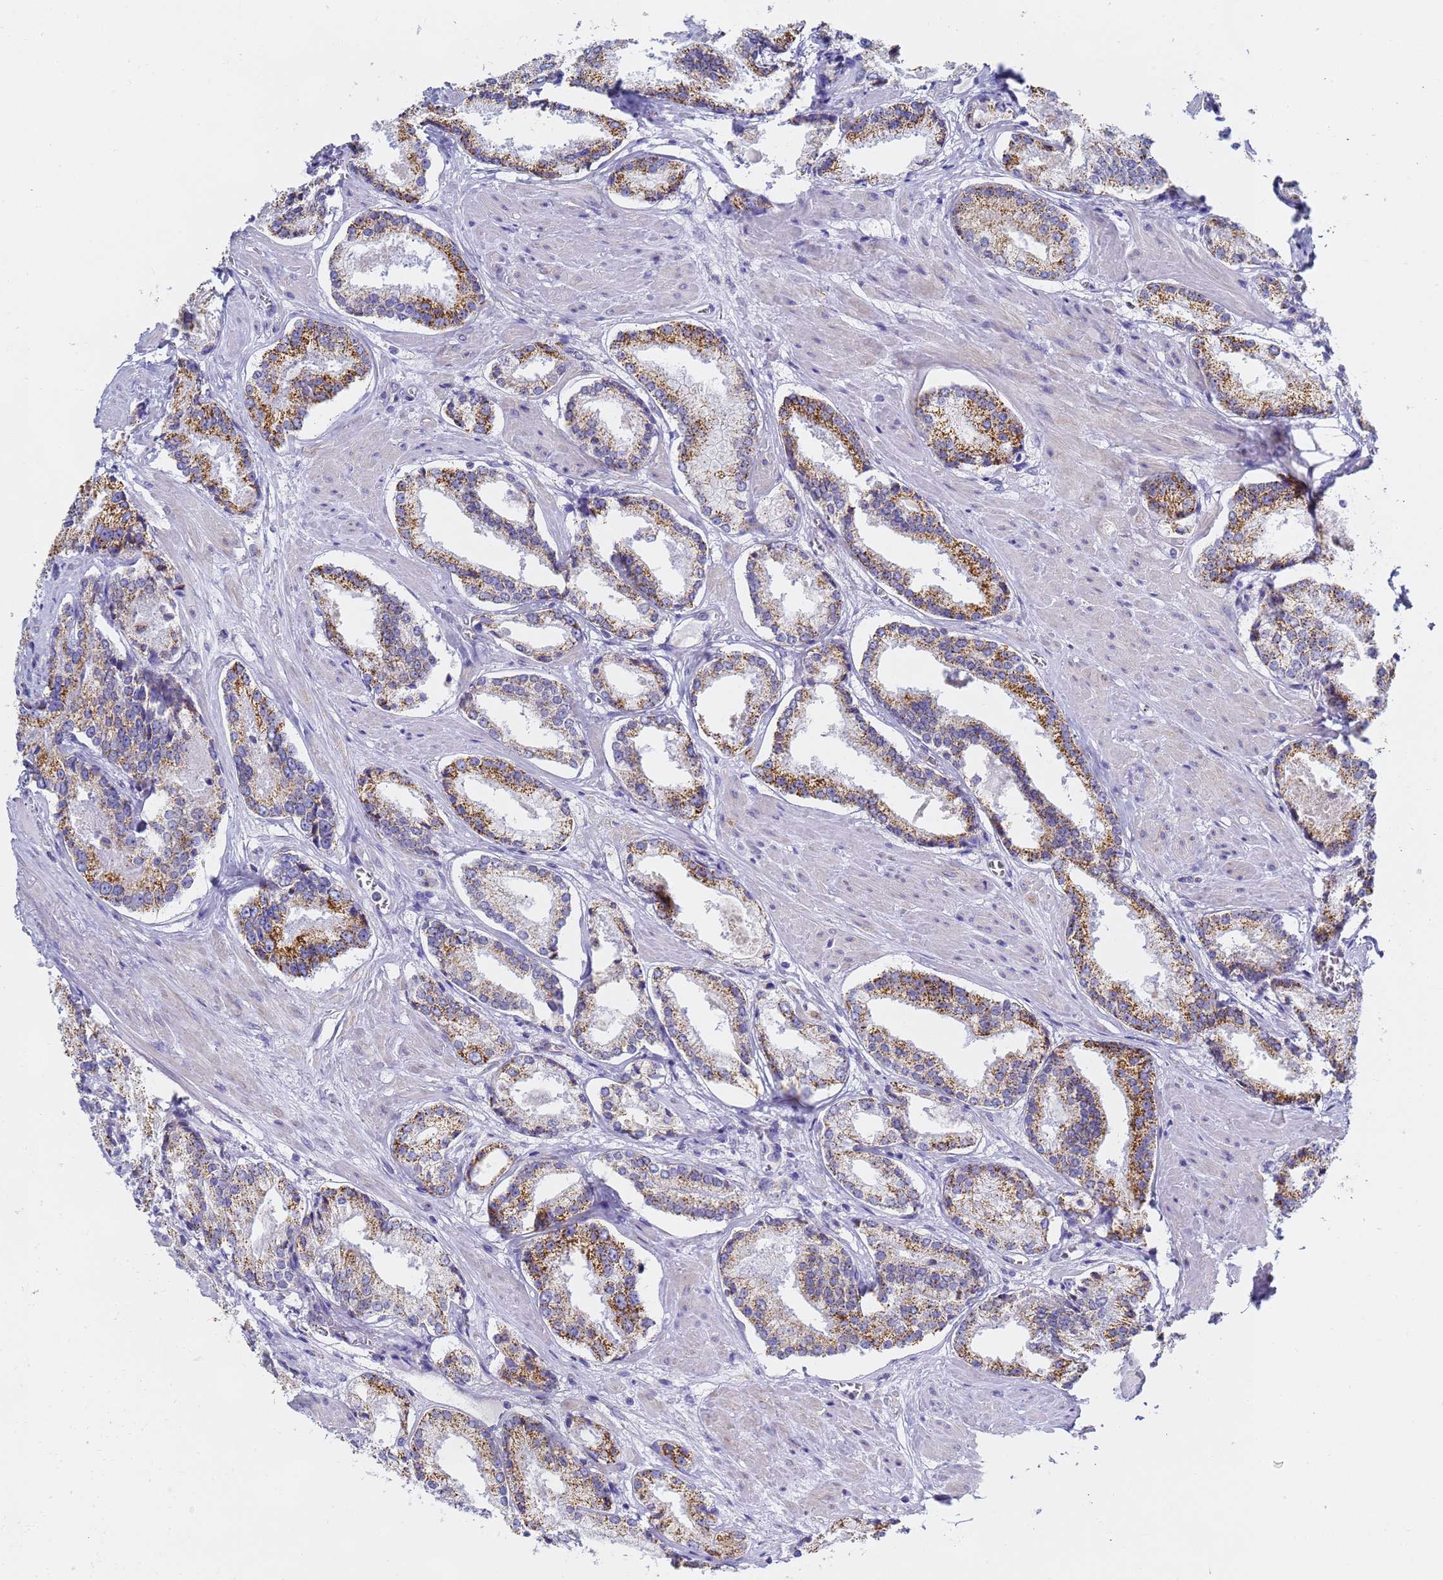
{"staining": {"intensity": "moderate", "quantity": ">75%", "location": "cytoplasmic/membranous"}, "tissue": "prostate cancer", "cell_type": "Tumor cells", "image_type": "cancer", "snomed": [{"axis": "morphology", "description": "Adenocarcinoma, Low grade"}, {"axis": "topography", "description": "Prostate"}], "caption": "A photomicrograph of adenocarcinoma (low-grade) (prostate) stained for a protein displays moderate cytoplasmic/membranous brown staining in tumor cells. Immunohistochemistry (ihc) stains the protein in brown and the nuclei are stained blue.", "gene": "CNIH4", "patient": {"sex": "male", "age": 54}}